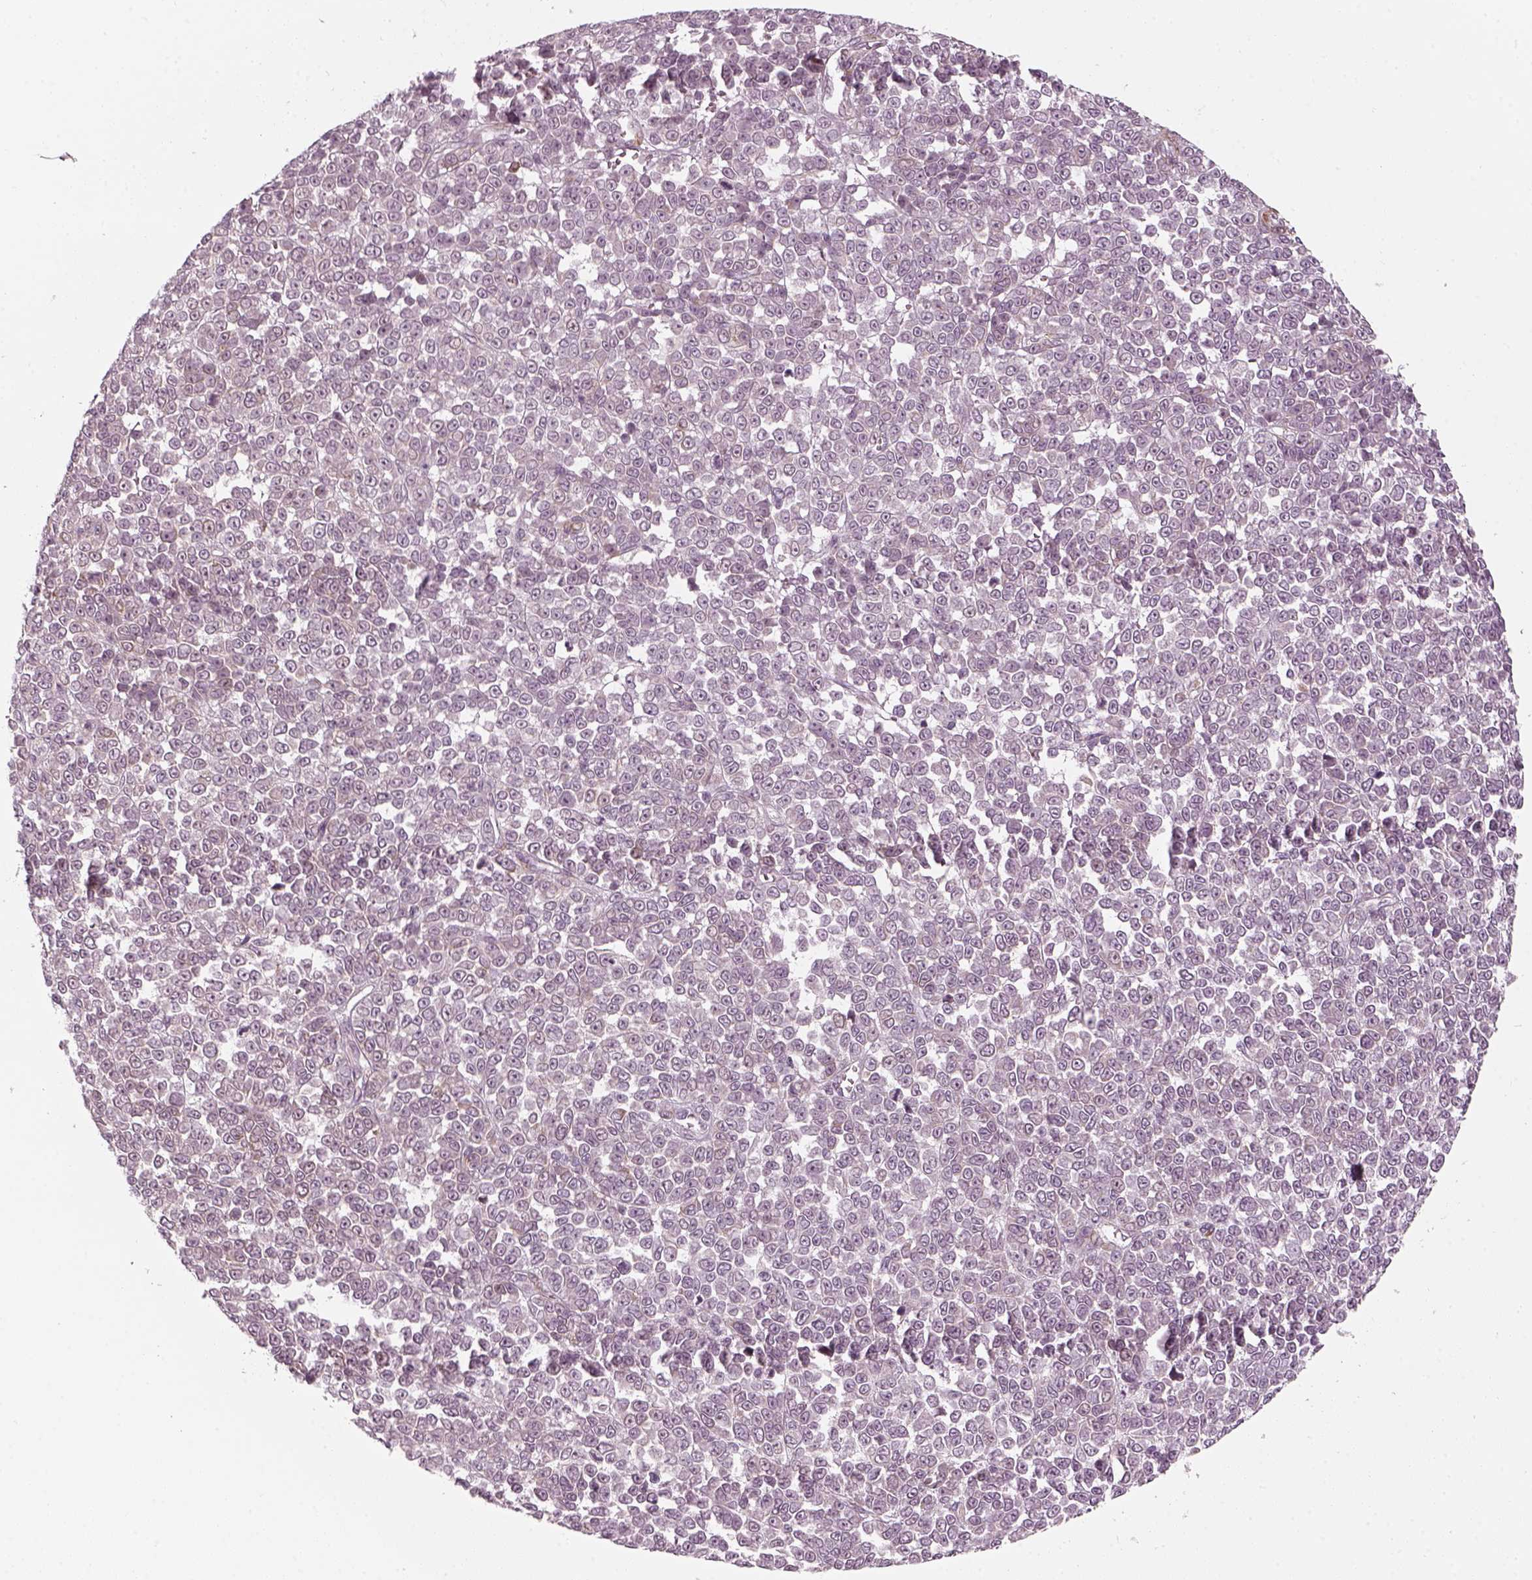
{"staining": {"intensity": "negative", "quantity": "none", "location": "none"}, "tissue": "melanoma", "cell_type": "Tumor cells", "image_type": "cancer", "snomed": [{"axis": "morphology", "description": "Malignant melanoma, NOS"}, {"axis": "topography", "description": "Skin"}], "caption": "Immunohistochemistry image of melanoma stained for a protein (brown), which demonstrates no expression in tumor cells. (DAB (3,3'-diaminobenzidine) immunohistochemistry (IHC) with hematoxylin counter stain).", "gene": "LAMB2", "patient": {"sex": "female", "age": 95}}